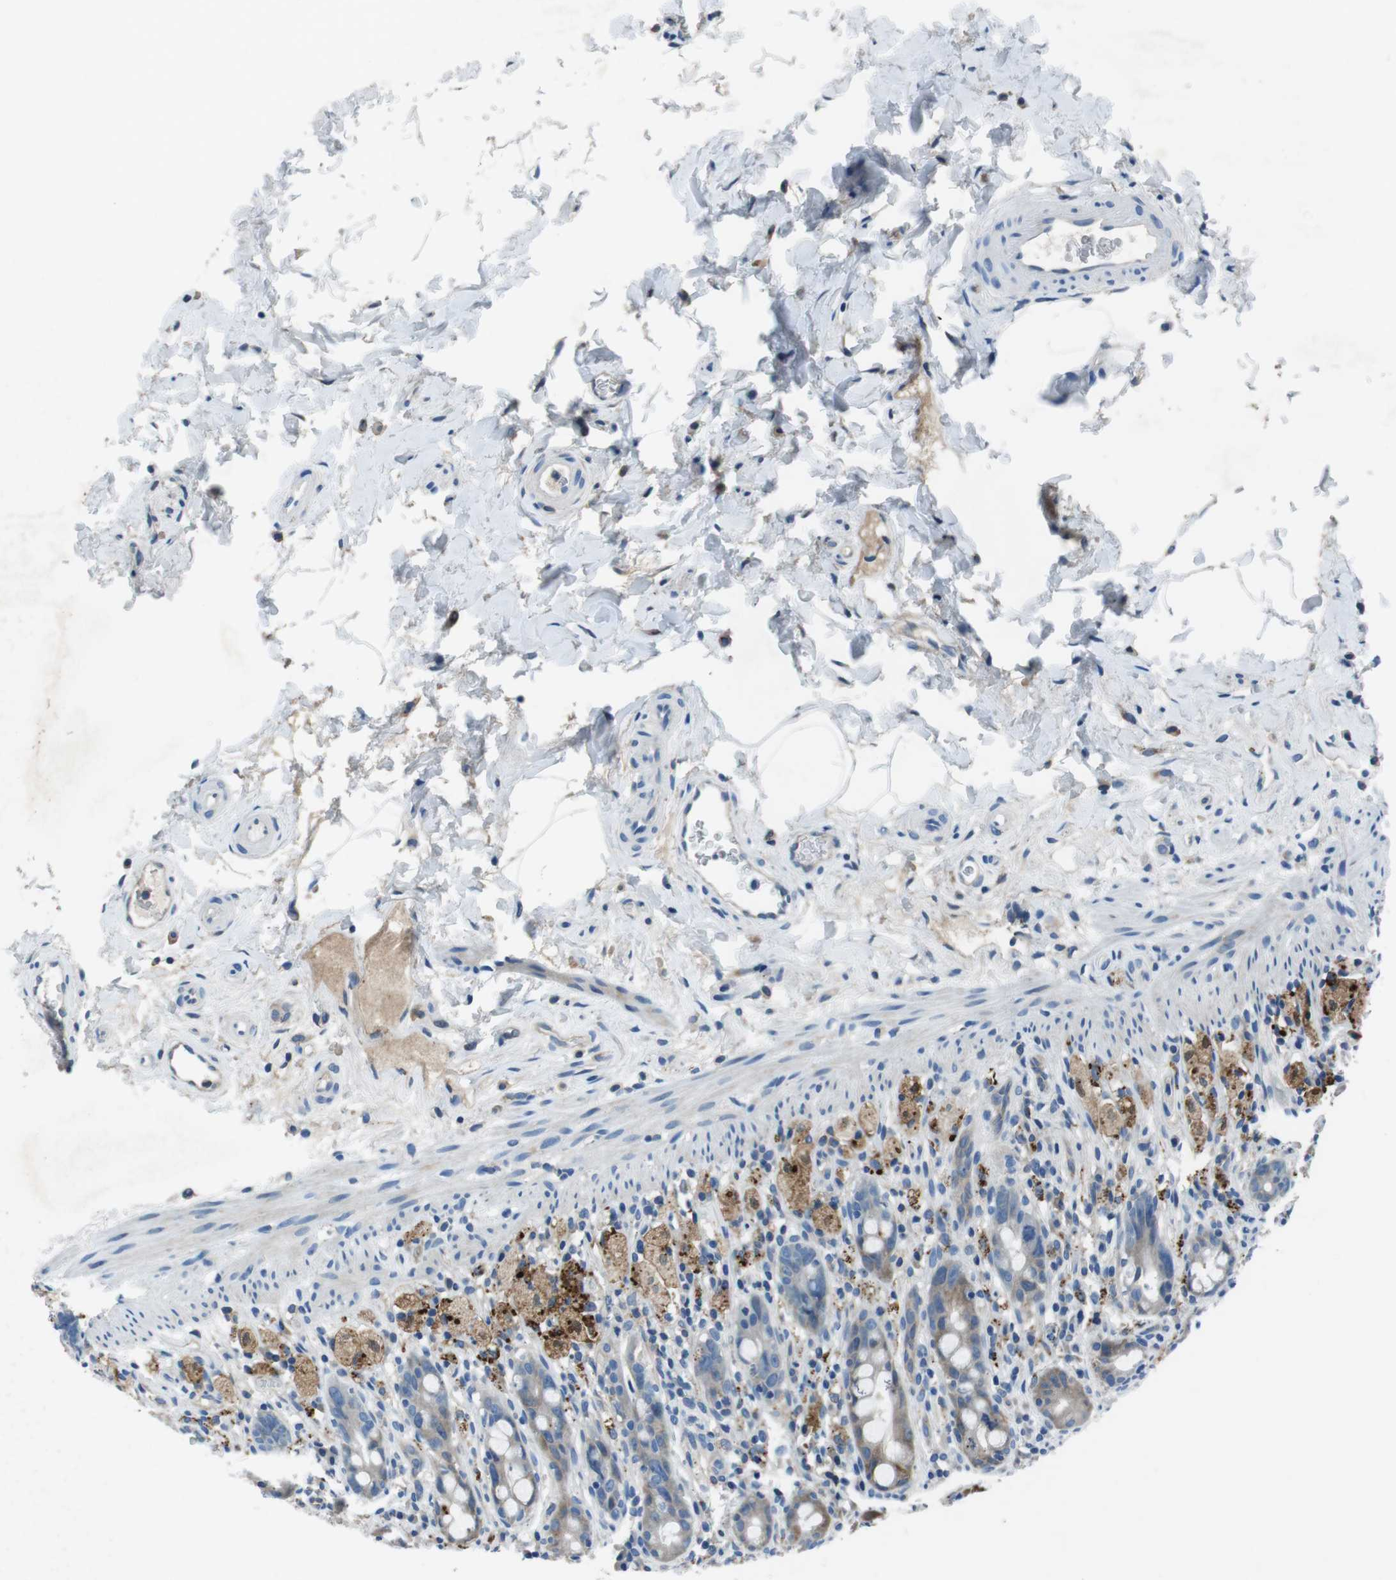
{"staining": {"intensity": "moderate", "quantity": "<25%", "location": "cytoplasmic/membranous"}, "tissue": "rectum", "cell_type": "Glandular cells", "image_type": "normal", "snomed": [{"axis": "morphology", "description": "Normal tissue, NOS"}, {"axis": "topography", "description": "Rectum"}], "caption": "Protein analysis of normal rectum reveals moderate cytoplasmic/membranous expression in approximately <25% of glandular cells. The protein of interest is stained brown, and the nuclei are stained in blue (DAB (3,3'-diaminobenzidine) IHC with brightfield microscopy, high magnification).", "gene": "TULP3", "patient": {"sex": "male", "age": 44}}